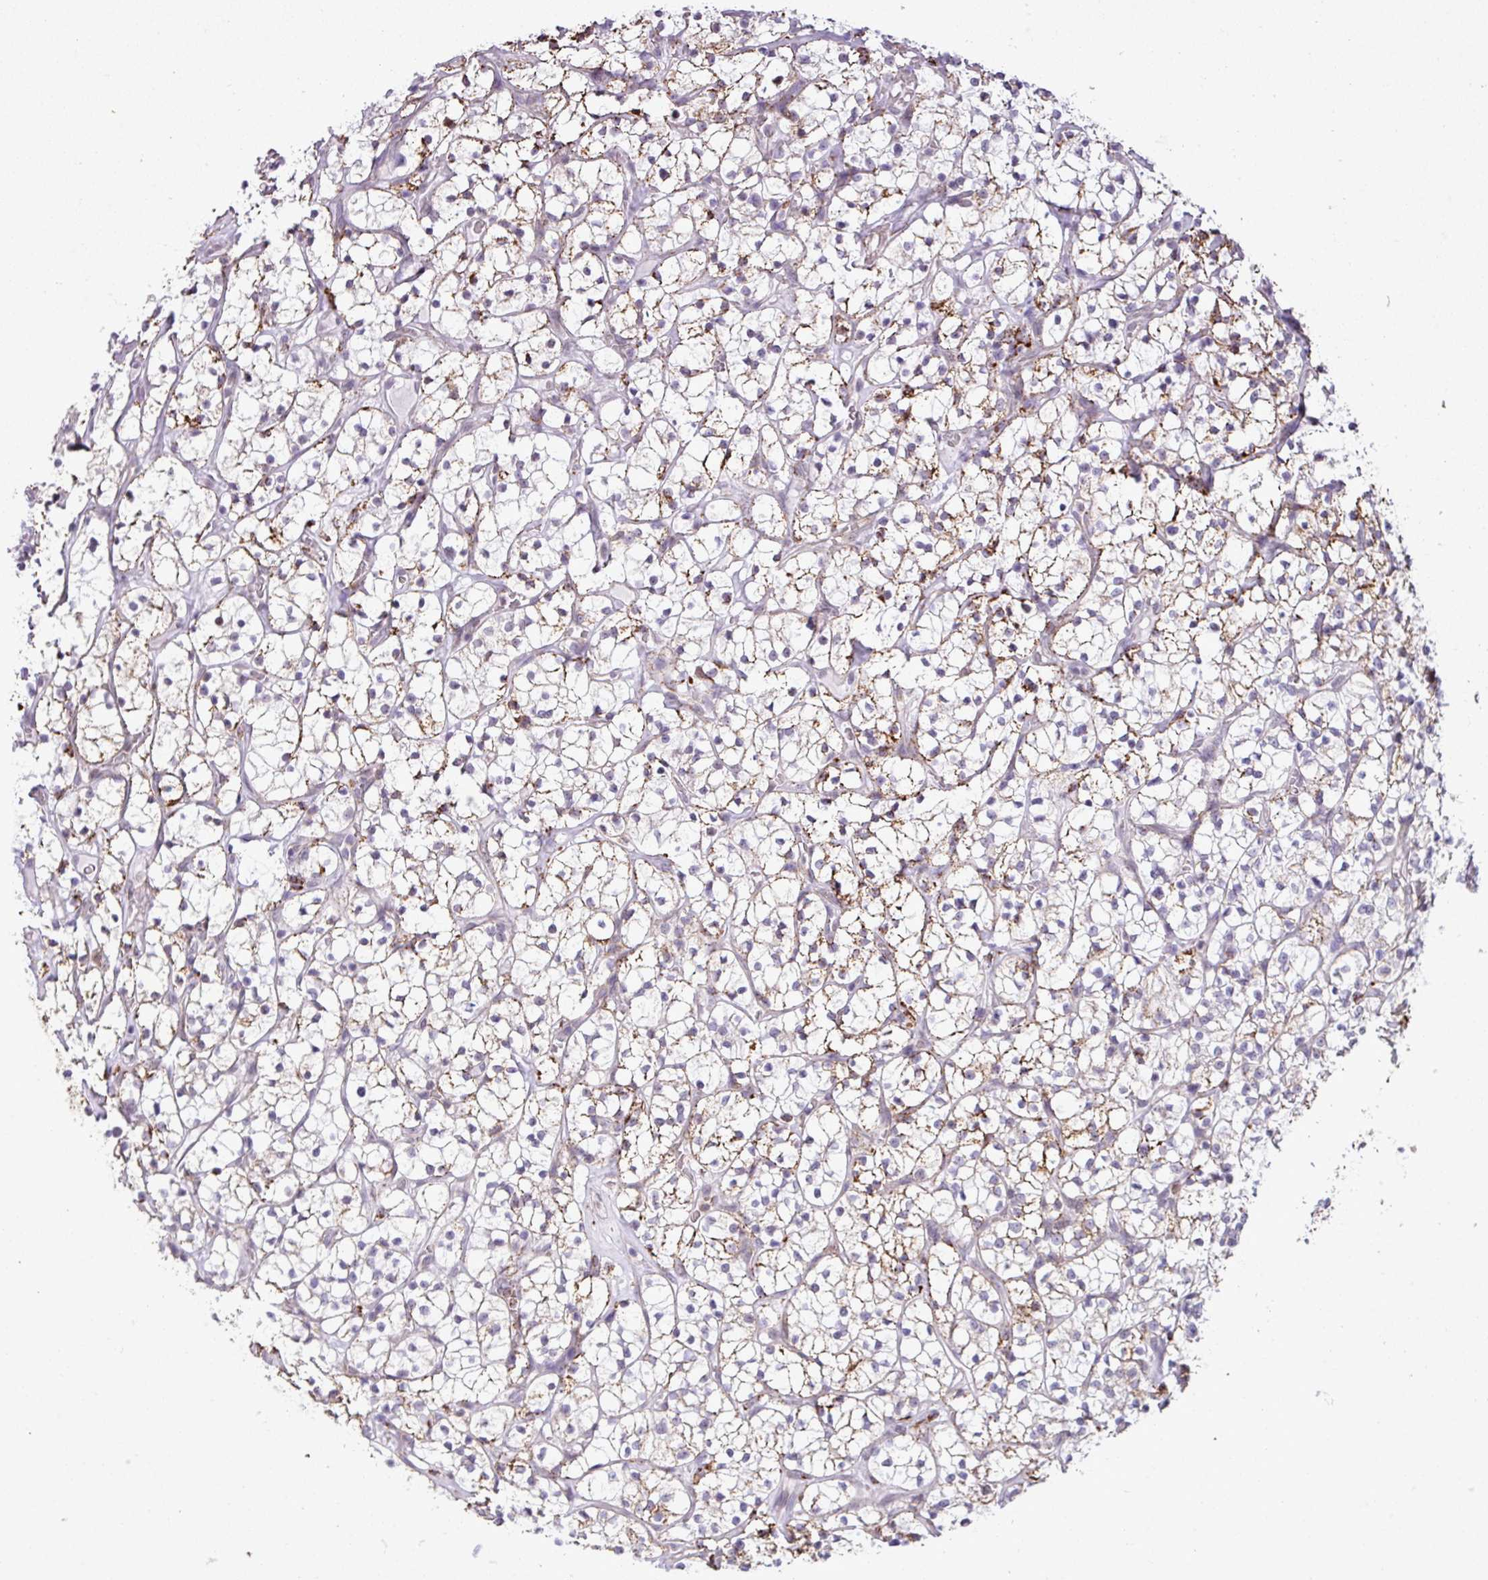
{"staining": {"intensity": "moderate", "quantity": "25%-75%", "location": "cytoplasmic/membranous"}, "tissue": "renal cancer", "cell_type": "Tumor cells", "image_type": "cancer", "snomed": [{"axis": "morphology", "description": "Adenocarcinoma, NOS"}, {"axis": "topography", "description": "Kidney"}], "caption": "A brown stain shows moderate cytoplasmic/membranous expression of a protein in human adenocarcinoma (renal) tumor cells.", "gene": "SGPP1", "patient": {"sex": "female", "age": 64}}